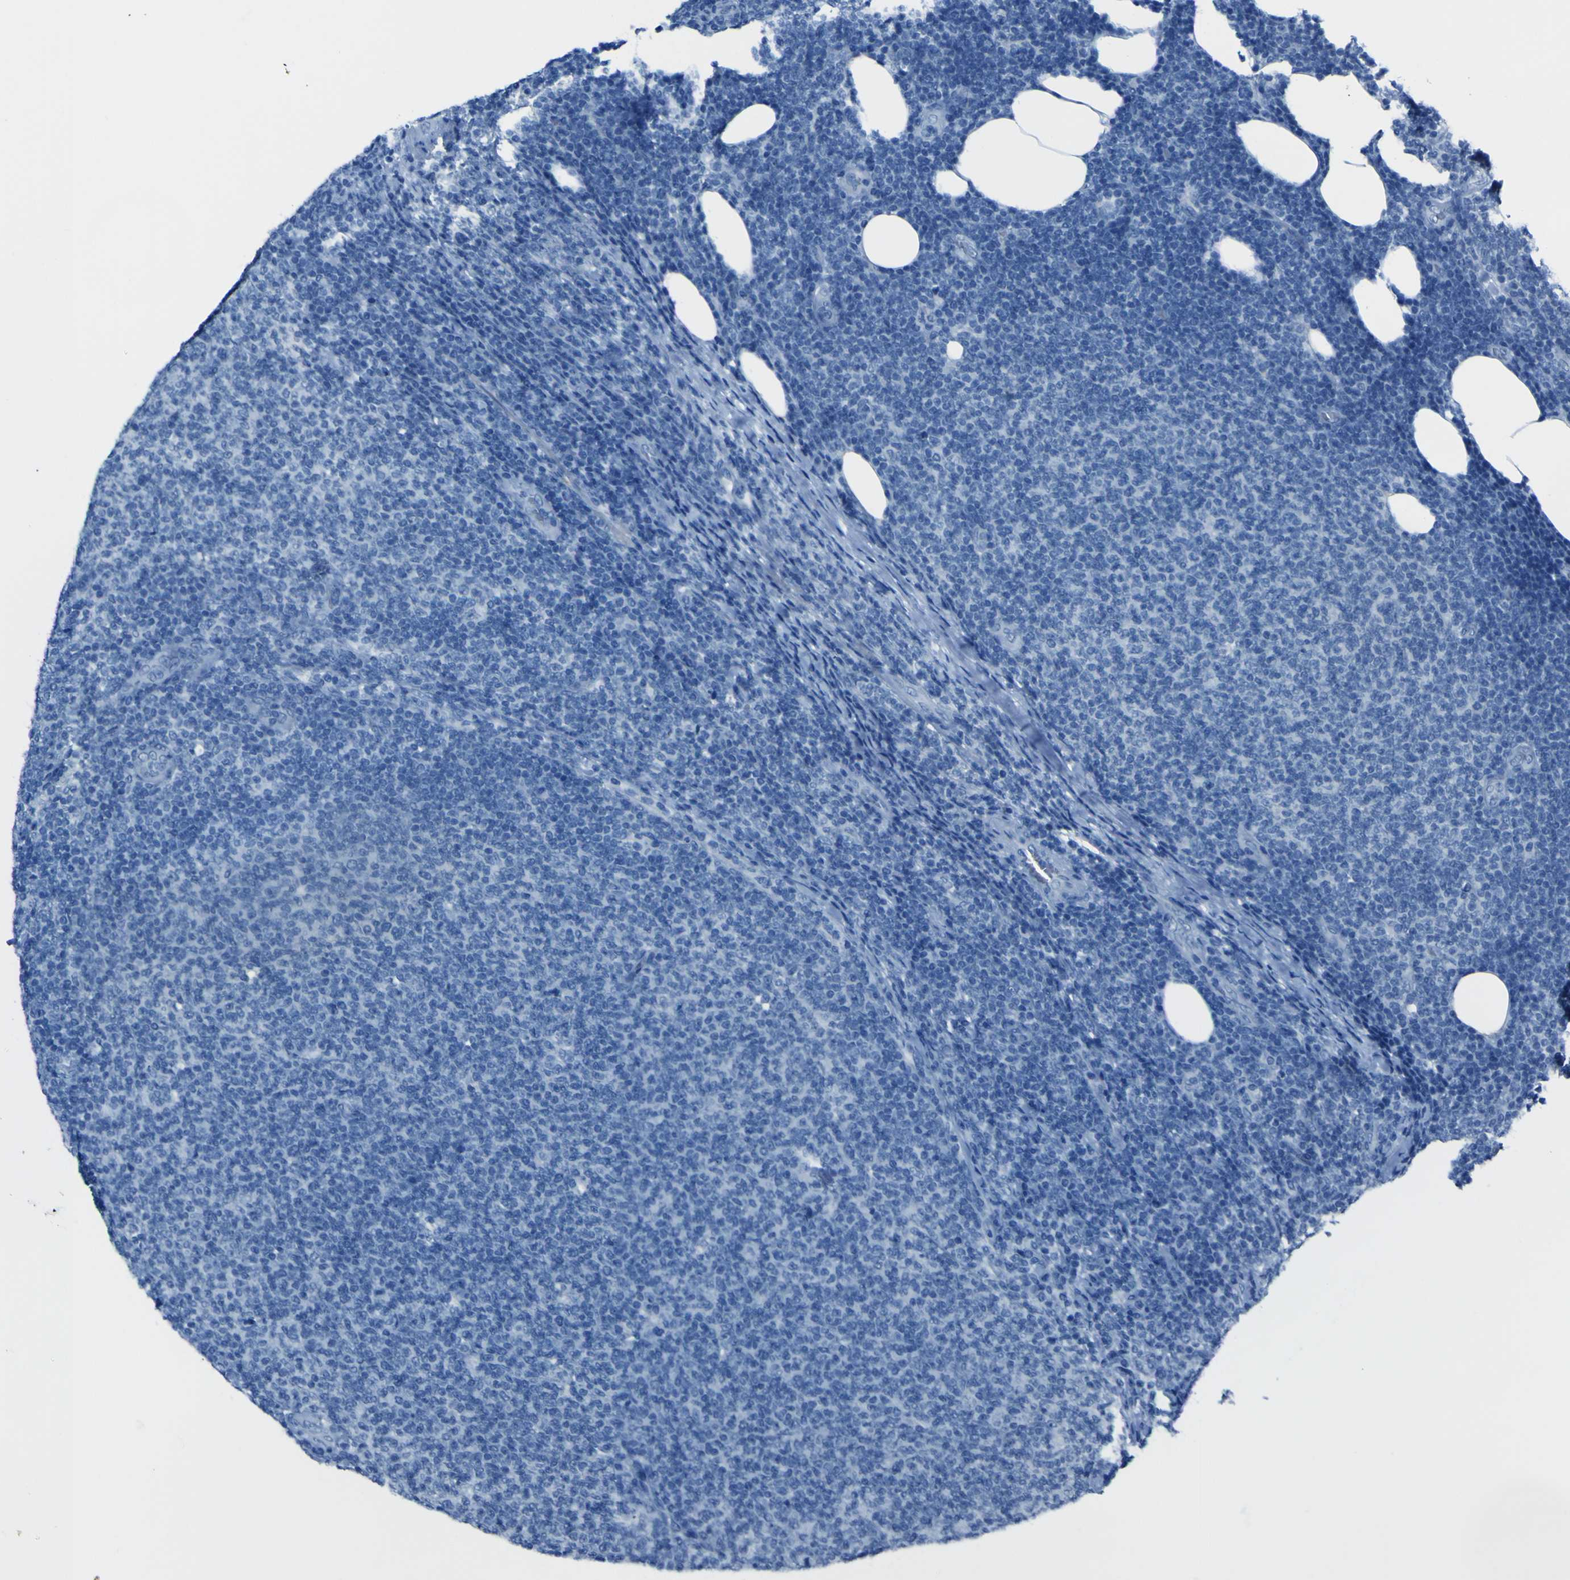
{"staining": {"intensity": "negative", "quantity": "none", "location": "none"}, "tissue": "lymphoma", "cell_type": "Tumor cells", "image_type": "cancer", "snomed": [{"axis": "morphology", "description": "Malignant lymphoma, non-Hodgkin's type, Low grade"}, {"axis": "topography", "description": "Lymph node"}], "caption": "Immunohistochemical staining of lymphoma displays no significant expression in tumor cells. (Brightfield microscopy of DAB IHC at high magnification).", "gene": "PHKG1", "patient": {"sex": "male", "age": 66}}